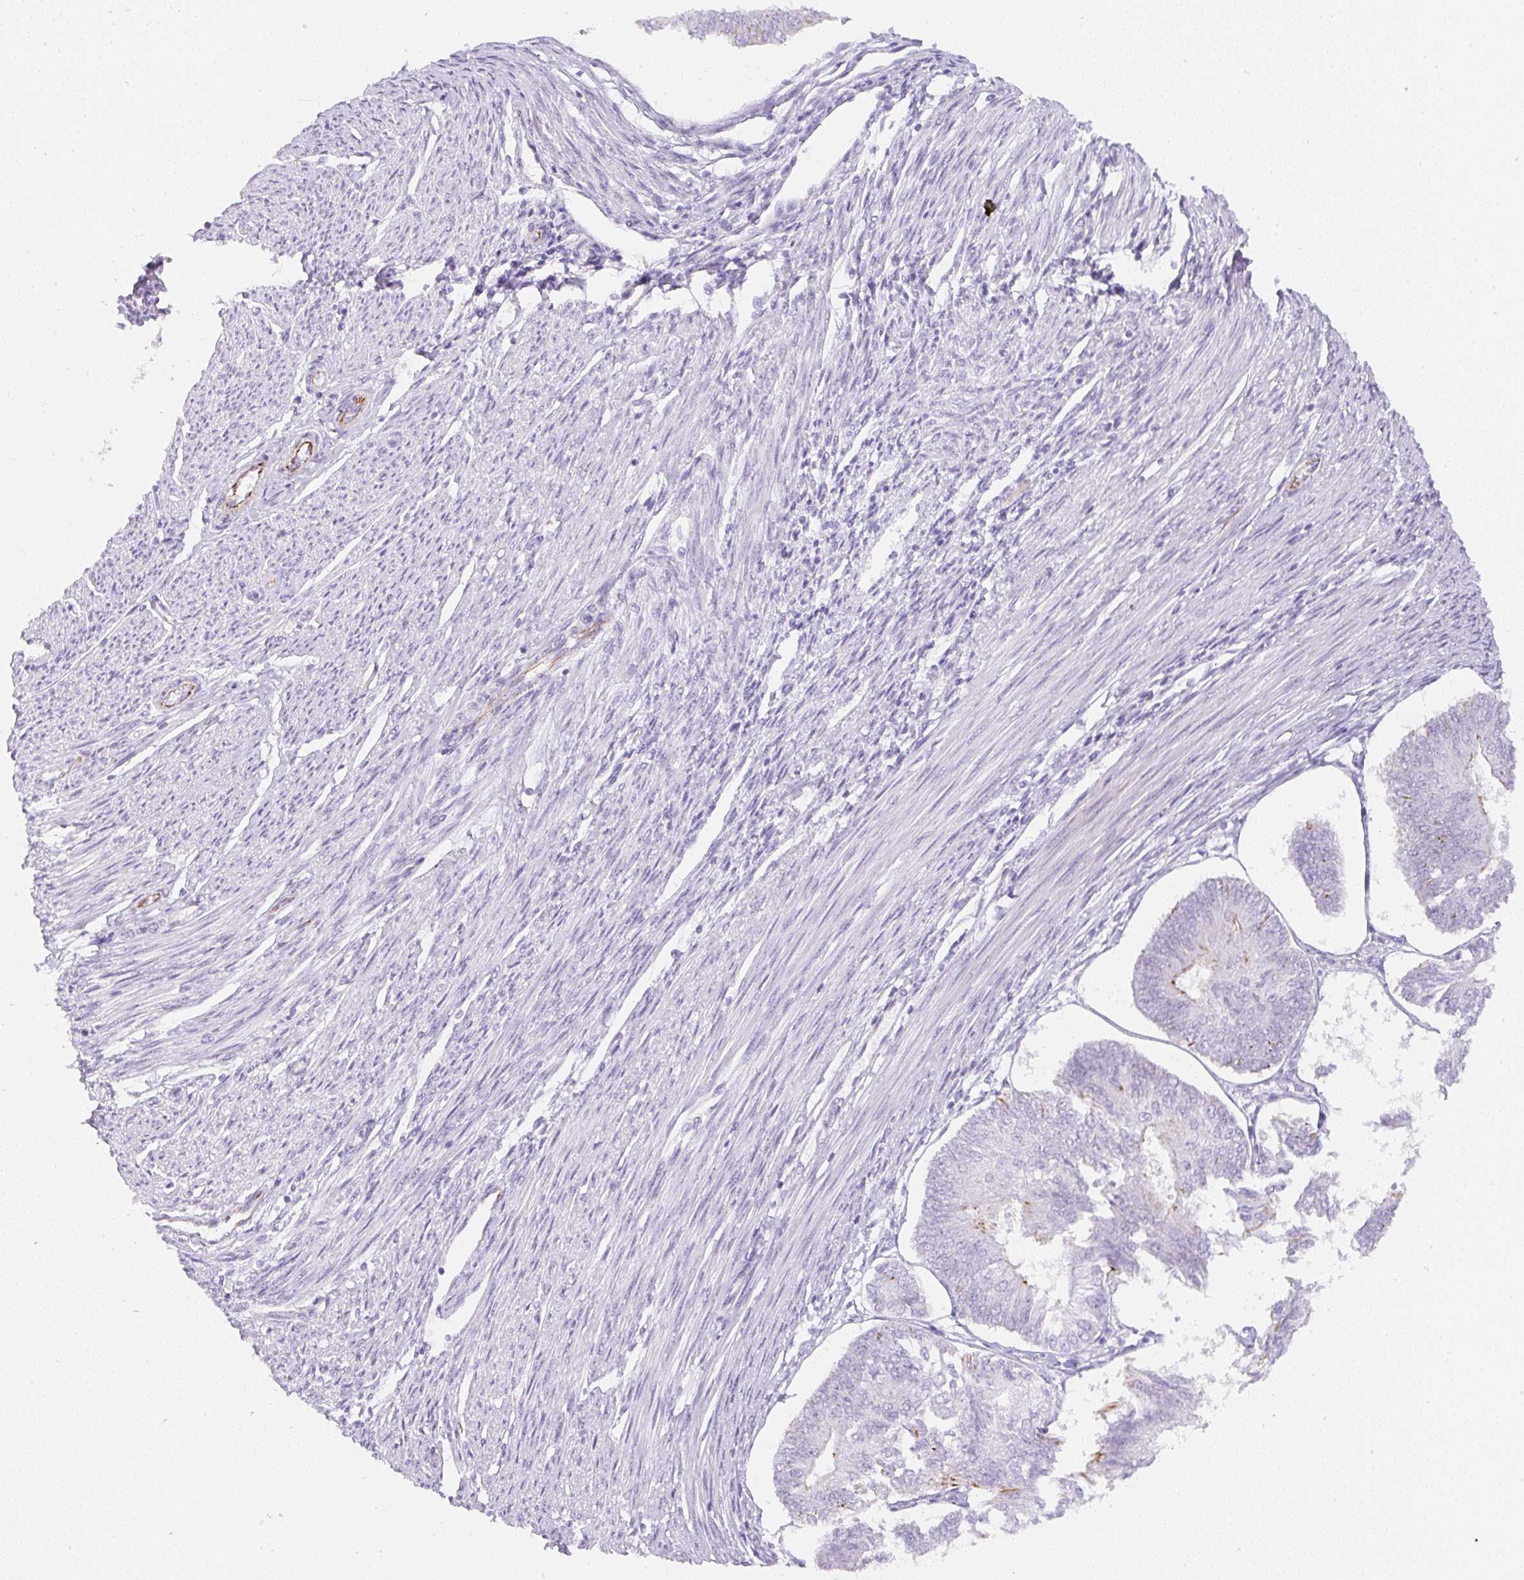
{"staining": {"intensity": "negative", "quantity": "none", "location": "none"}, "tissue": "endometrial cancer", "cell_type": "Tumor cells", "image_type": "cancer", "snomed": [{"axis": "morphology", "description": "Adenocarcinoma, NOS"}, {"axis": "topography", "description": "Endometrium"}], "caption": "An immunohistochemistry micrograph of adenocarcinoma (endometrial) is shown. There is no staining in tumor cells of adenocarcinoma (endometrial). (DAB immunohistochemistry (IHC), high magnification).", "gene": "ZNF689", "patient": {"sex": "female", "age": 58}}